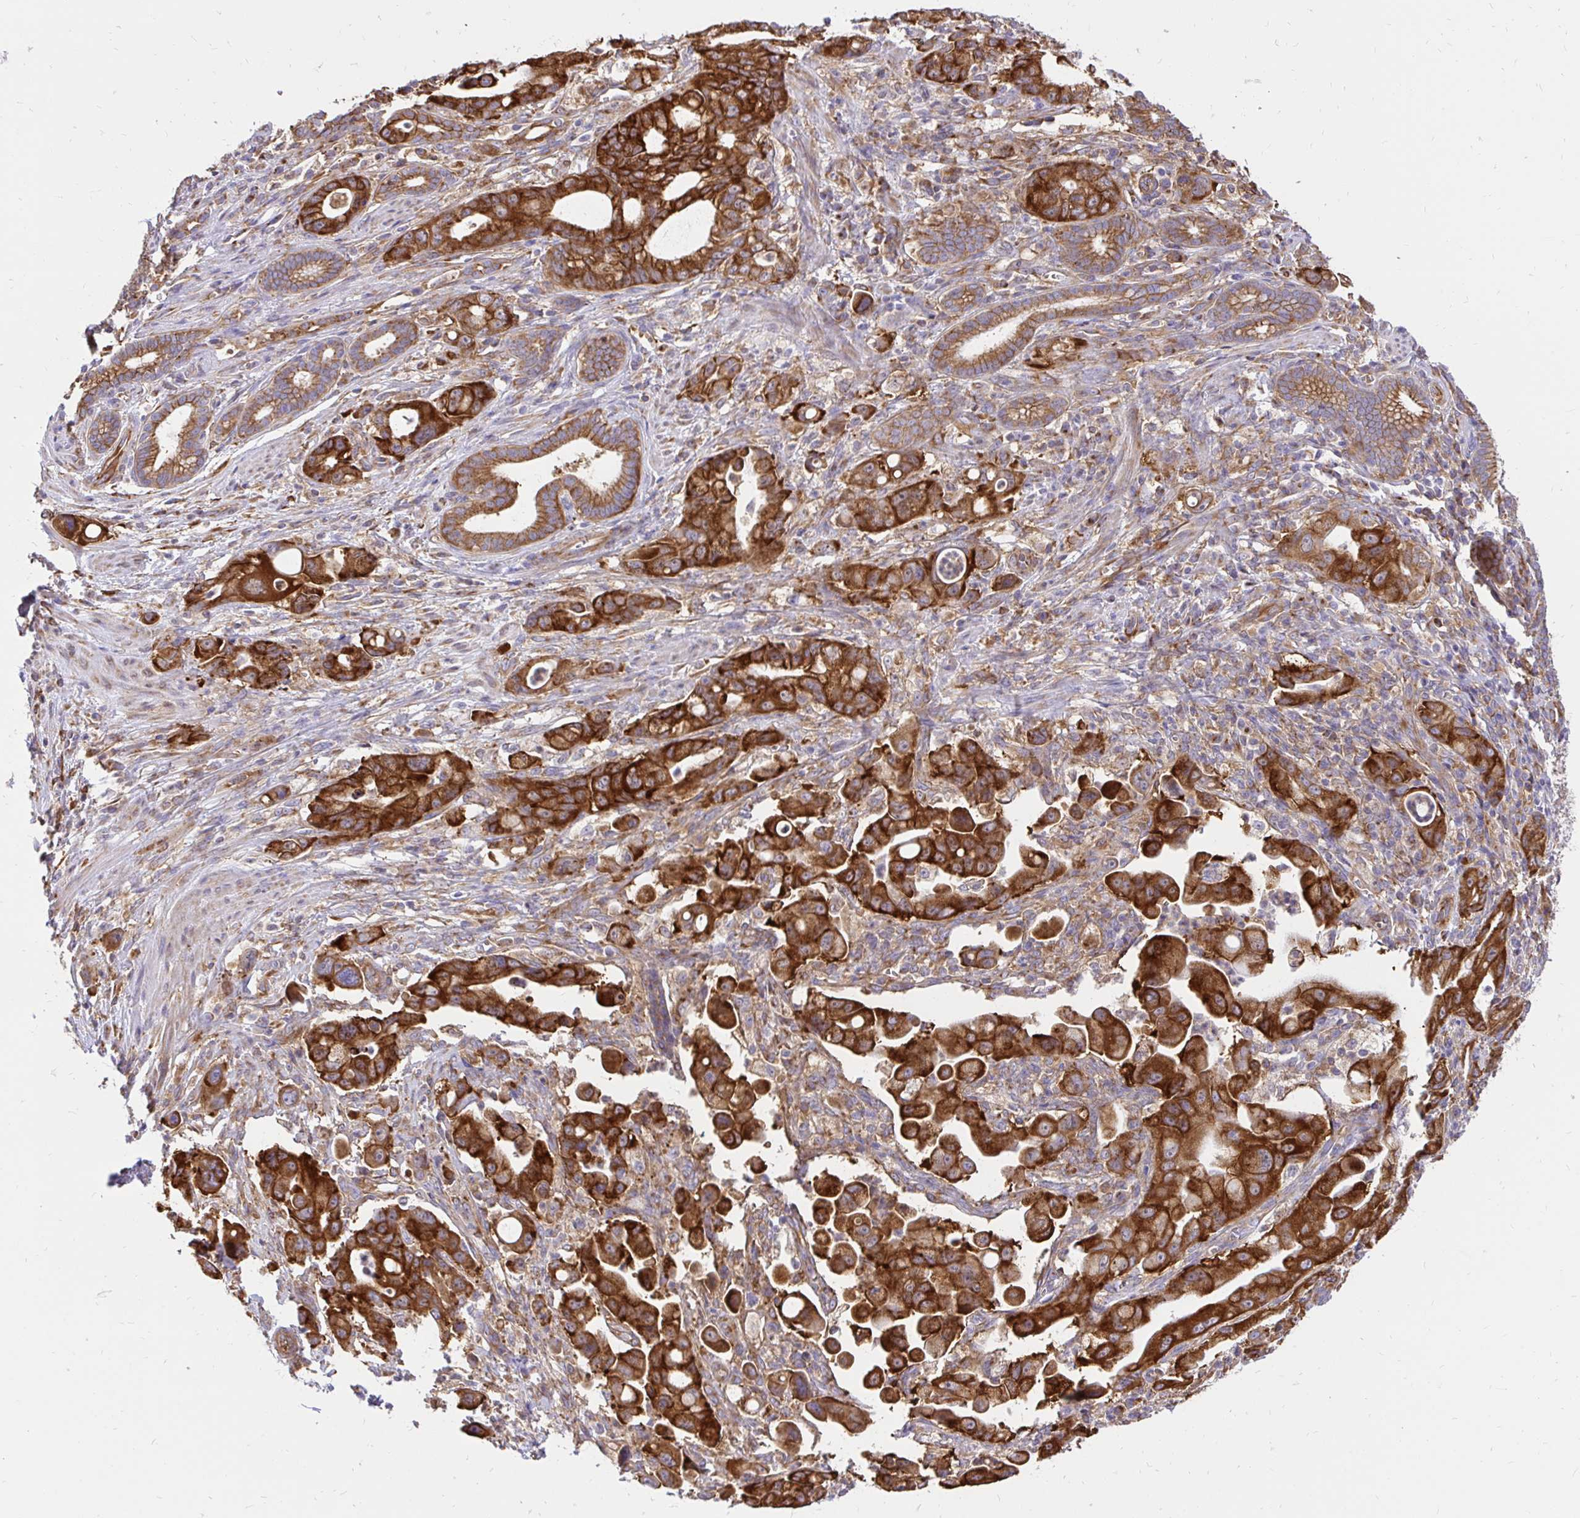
{"staining": {"intensity": "strong", "quantity": ">75%", "location": "cytoplasmic/membranous"}, "tissue": "pancreatic cancer", "cell_type": "Tumor cells", "image_type": "cancer", "snomed": [{"axis": "morphology", "description": "Adenocarcinoma, NOS"}, {"axis": "topography", "description": "Pancreas"}], "caption": "DAB (3,3'-diaminobenzidine) immunohistochemical staining of human pancreatic adenocarcinoma reveals strong cytoplasmic/membranous protein staining in approximately >75% of tumor cells.", "gene": "ABCB10", "patient": {"sex": "male", "age": 68}}